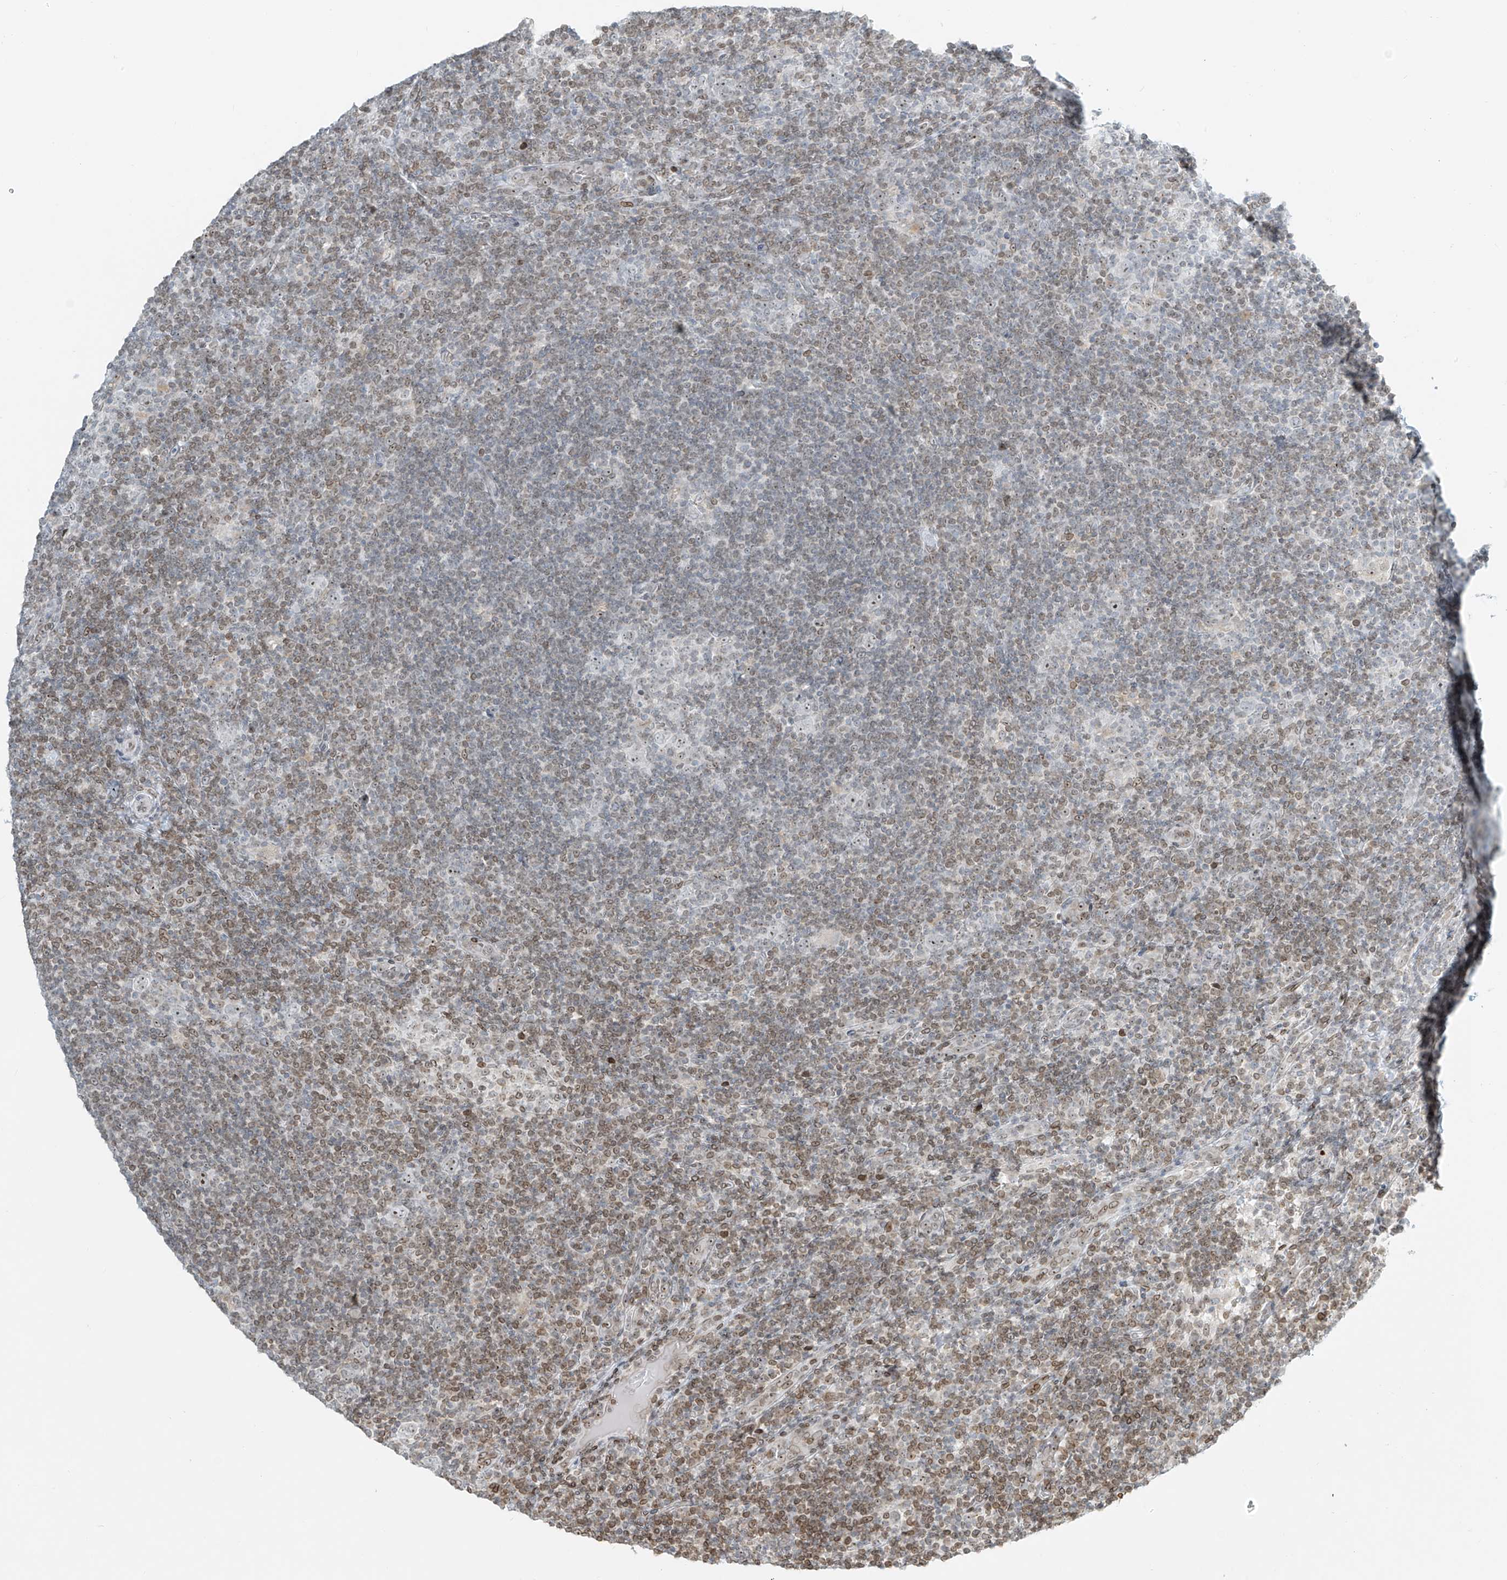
{"staining": {"intensity": "moderate", "quantity": "25%-75%", "location": "nuclear"}, "tissue": "lymphoma", "cell_type": "Tumor cells", "image_type": "cancer", "snomed": [{"axis": "morphology", "description": "Hodgkin's disease, NOS"}, {"axis": "topography", "description": "Lymph node"}], "caption": "The immunohistochemical stain labels moderate nuclear staining in tumor cells of lymphoma tissue.", "gene": "SAMD15", "patient": {"sex": "female", "age": 57}}